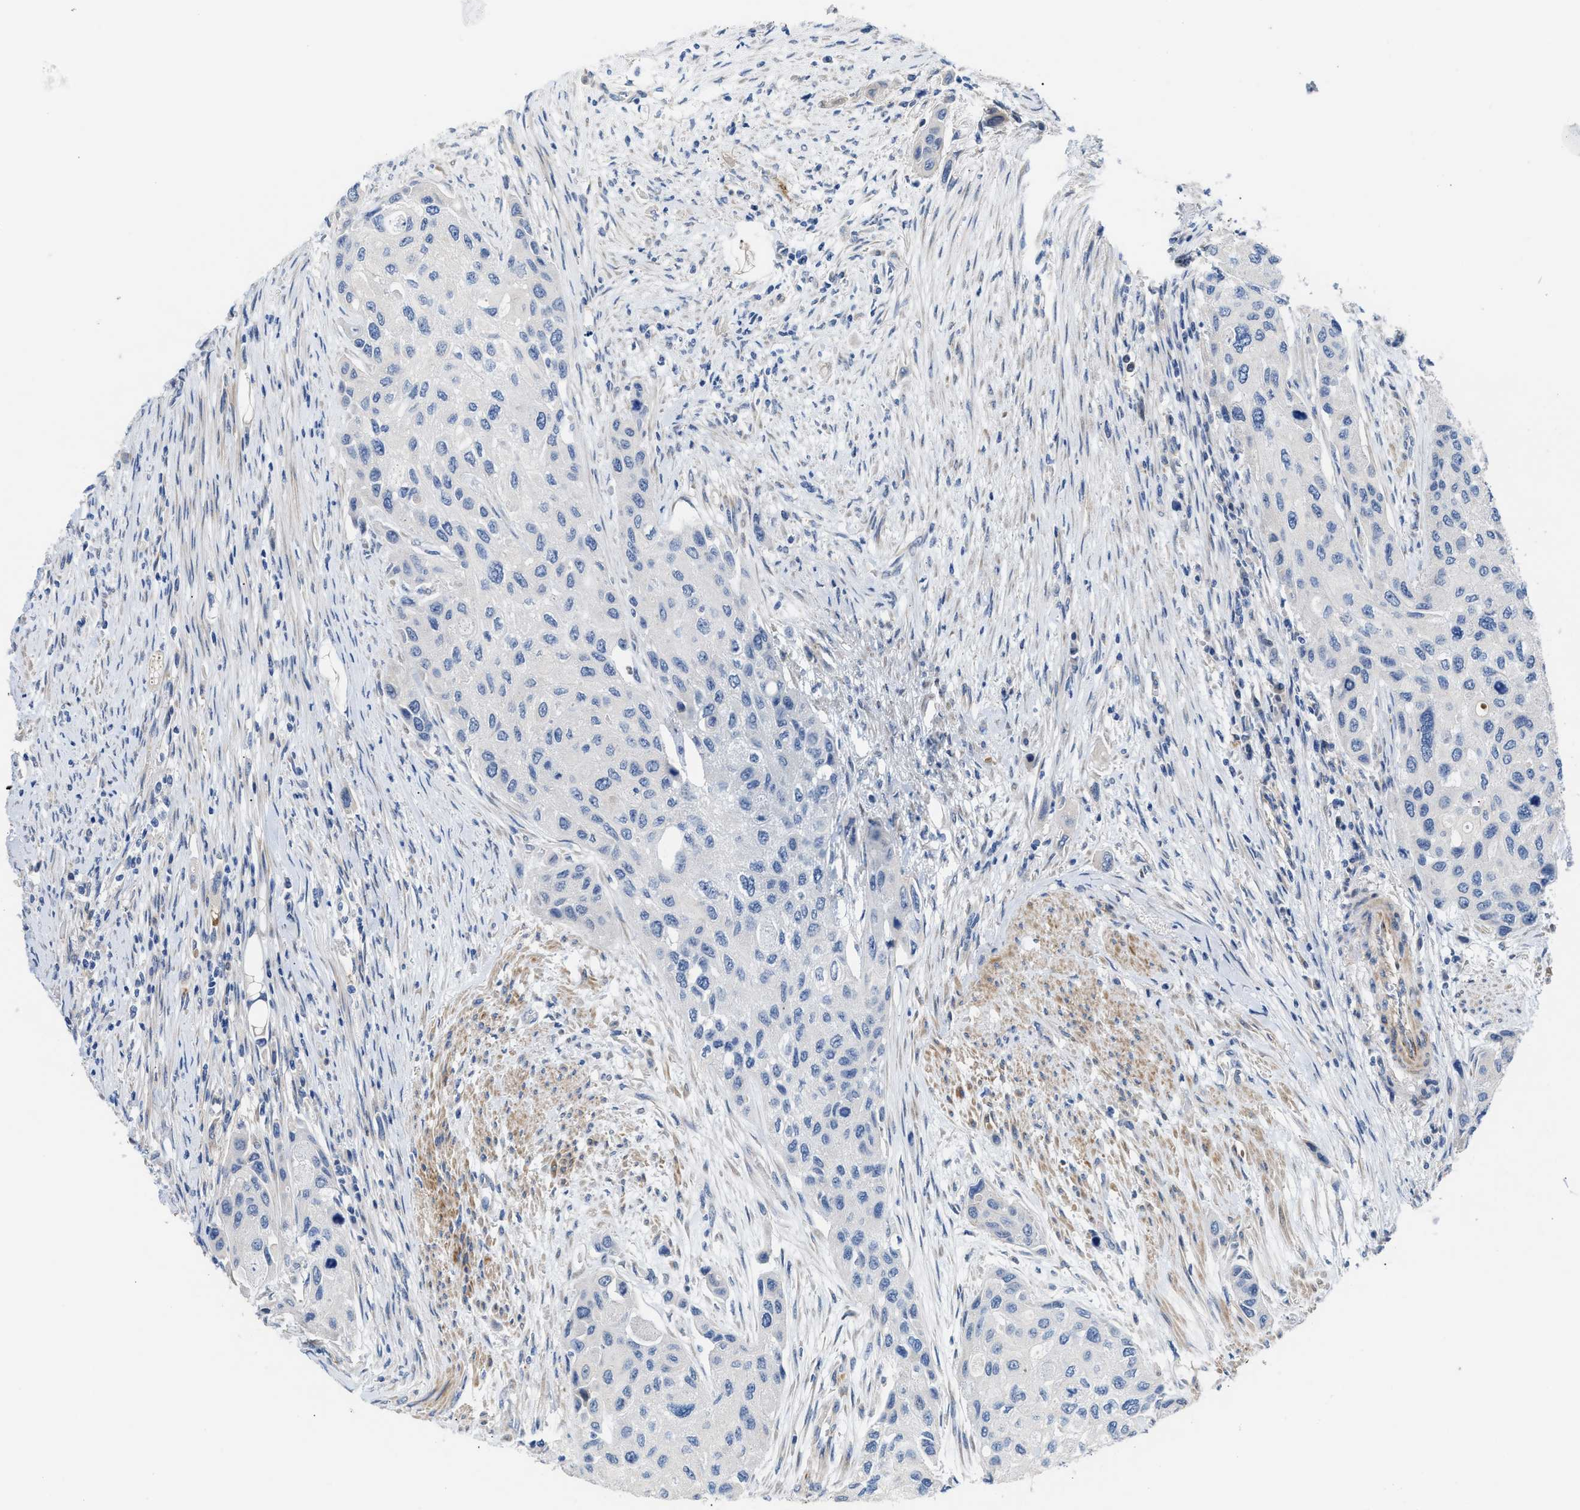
{"staining": {"intensity": "negative", "quantity": "none", "location": "none"}, "tissue": "urothelial cancer", "cell_type": "Tumor cells", "image_type": "cancer", "snomed": [{"axis": "morphology", "description": "Urothelial carcinoma, High grade"}, {"axis": "topography", "description": "Urinary bladder"}], "caption": "Human high-grade urothelial carcinoma stained for a protein using IHC shows no staining in tumor cells.", "gene": "TFPI", "patient": {"sex": "female", "age": 56}}